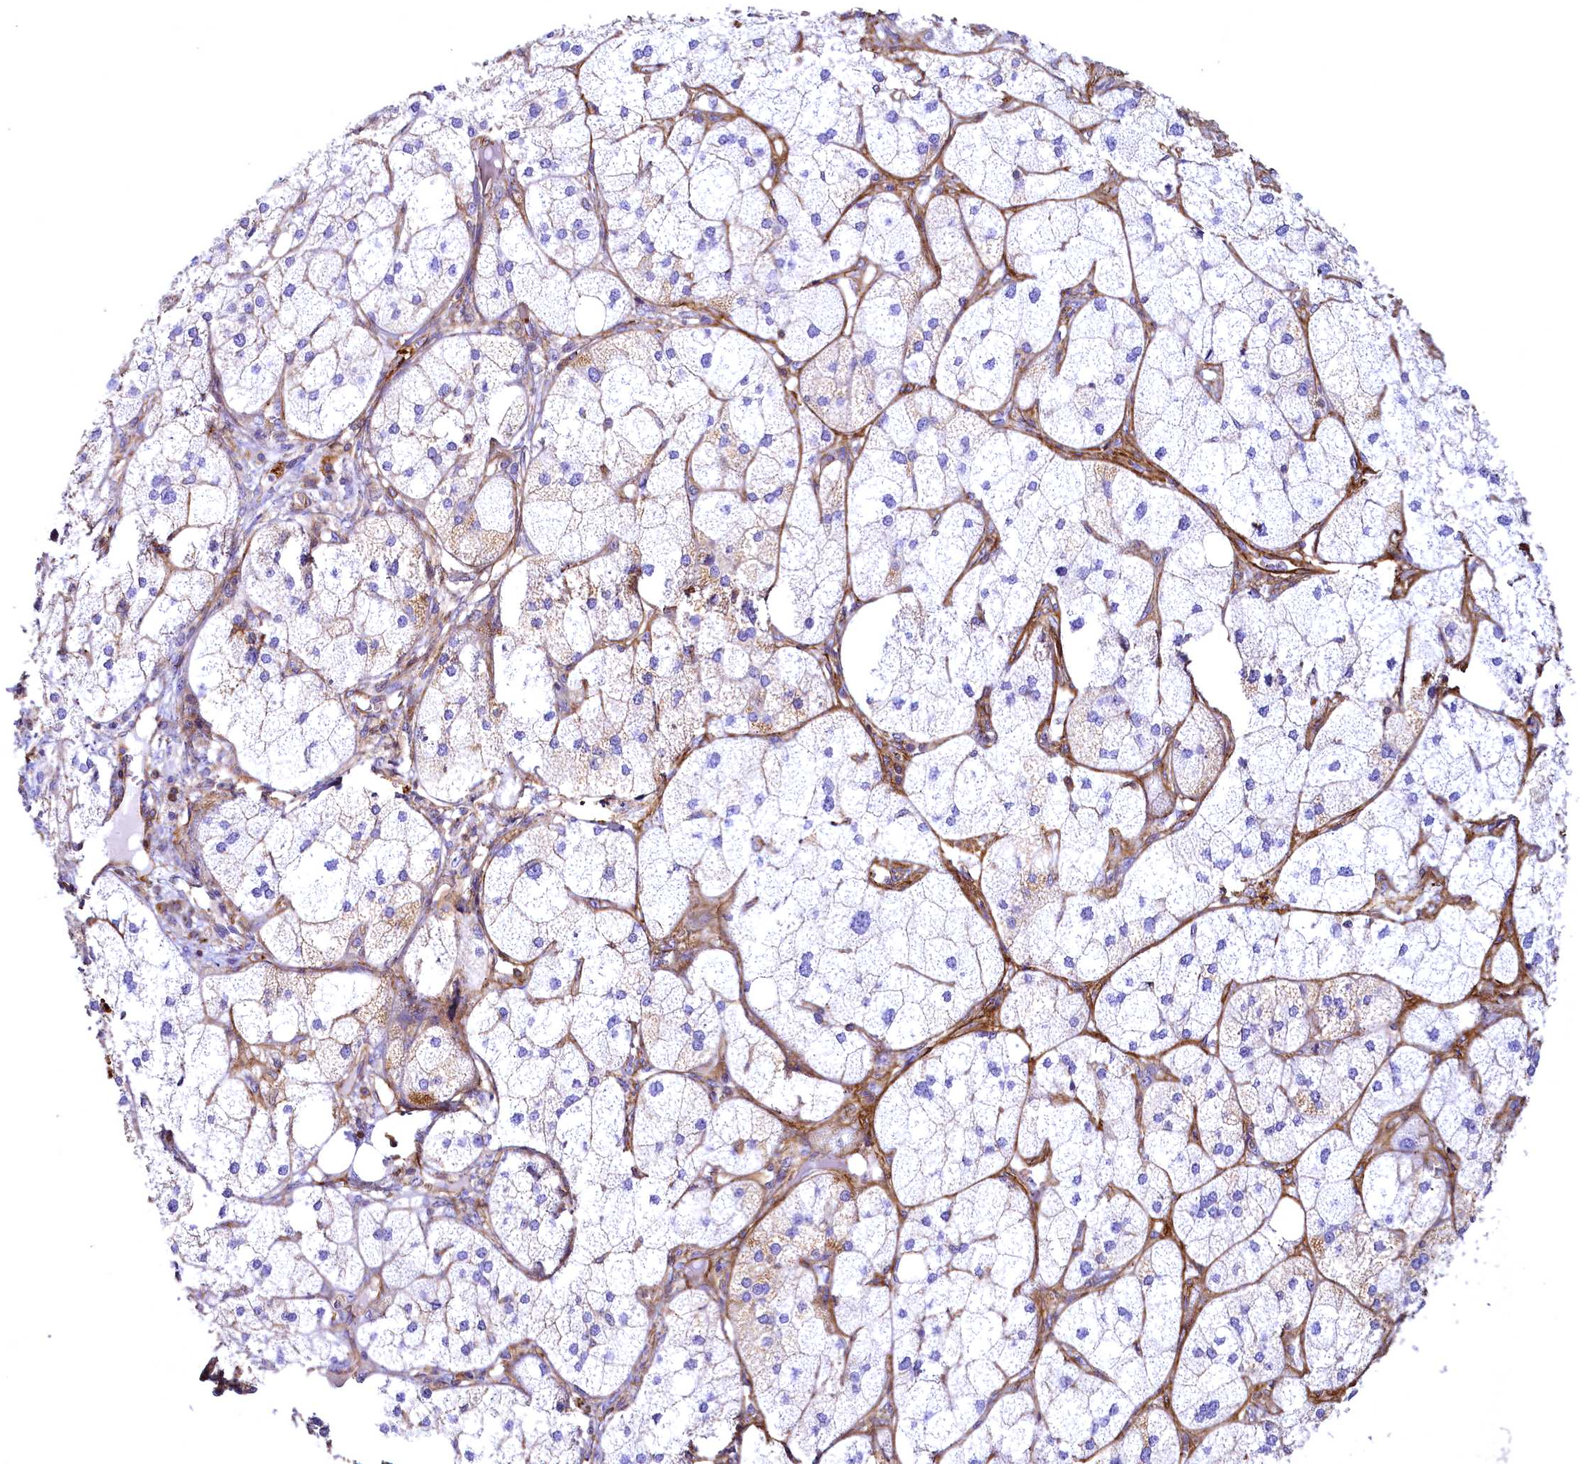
{"staining": {"intensity": "moderate", "quantity": "25%-75%", "location": "cytoplasmic/membranous"}, "tissue": "adrenal gland", "cell_type": "Glandular cells", "image_type": "normal", "snomed": [{"axis": "morphology", "description": "Normal tissue, NOS"}, {"axis": "topography", "description": "Adrenal gland"}], "caption": "A brown stain shows moderate cytoplasmic/membranous staining of a protein in glandular cells of benign adrenal gland. The staining was performed using DAB to visualize the protein expression in brown, while the nuclei were stained in blue with hematoxylin (Magnification: 20x).", "gene": "THBS1", "patient": {"sex": "female", "age": 61}}